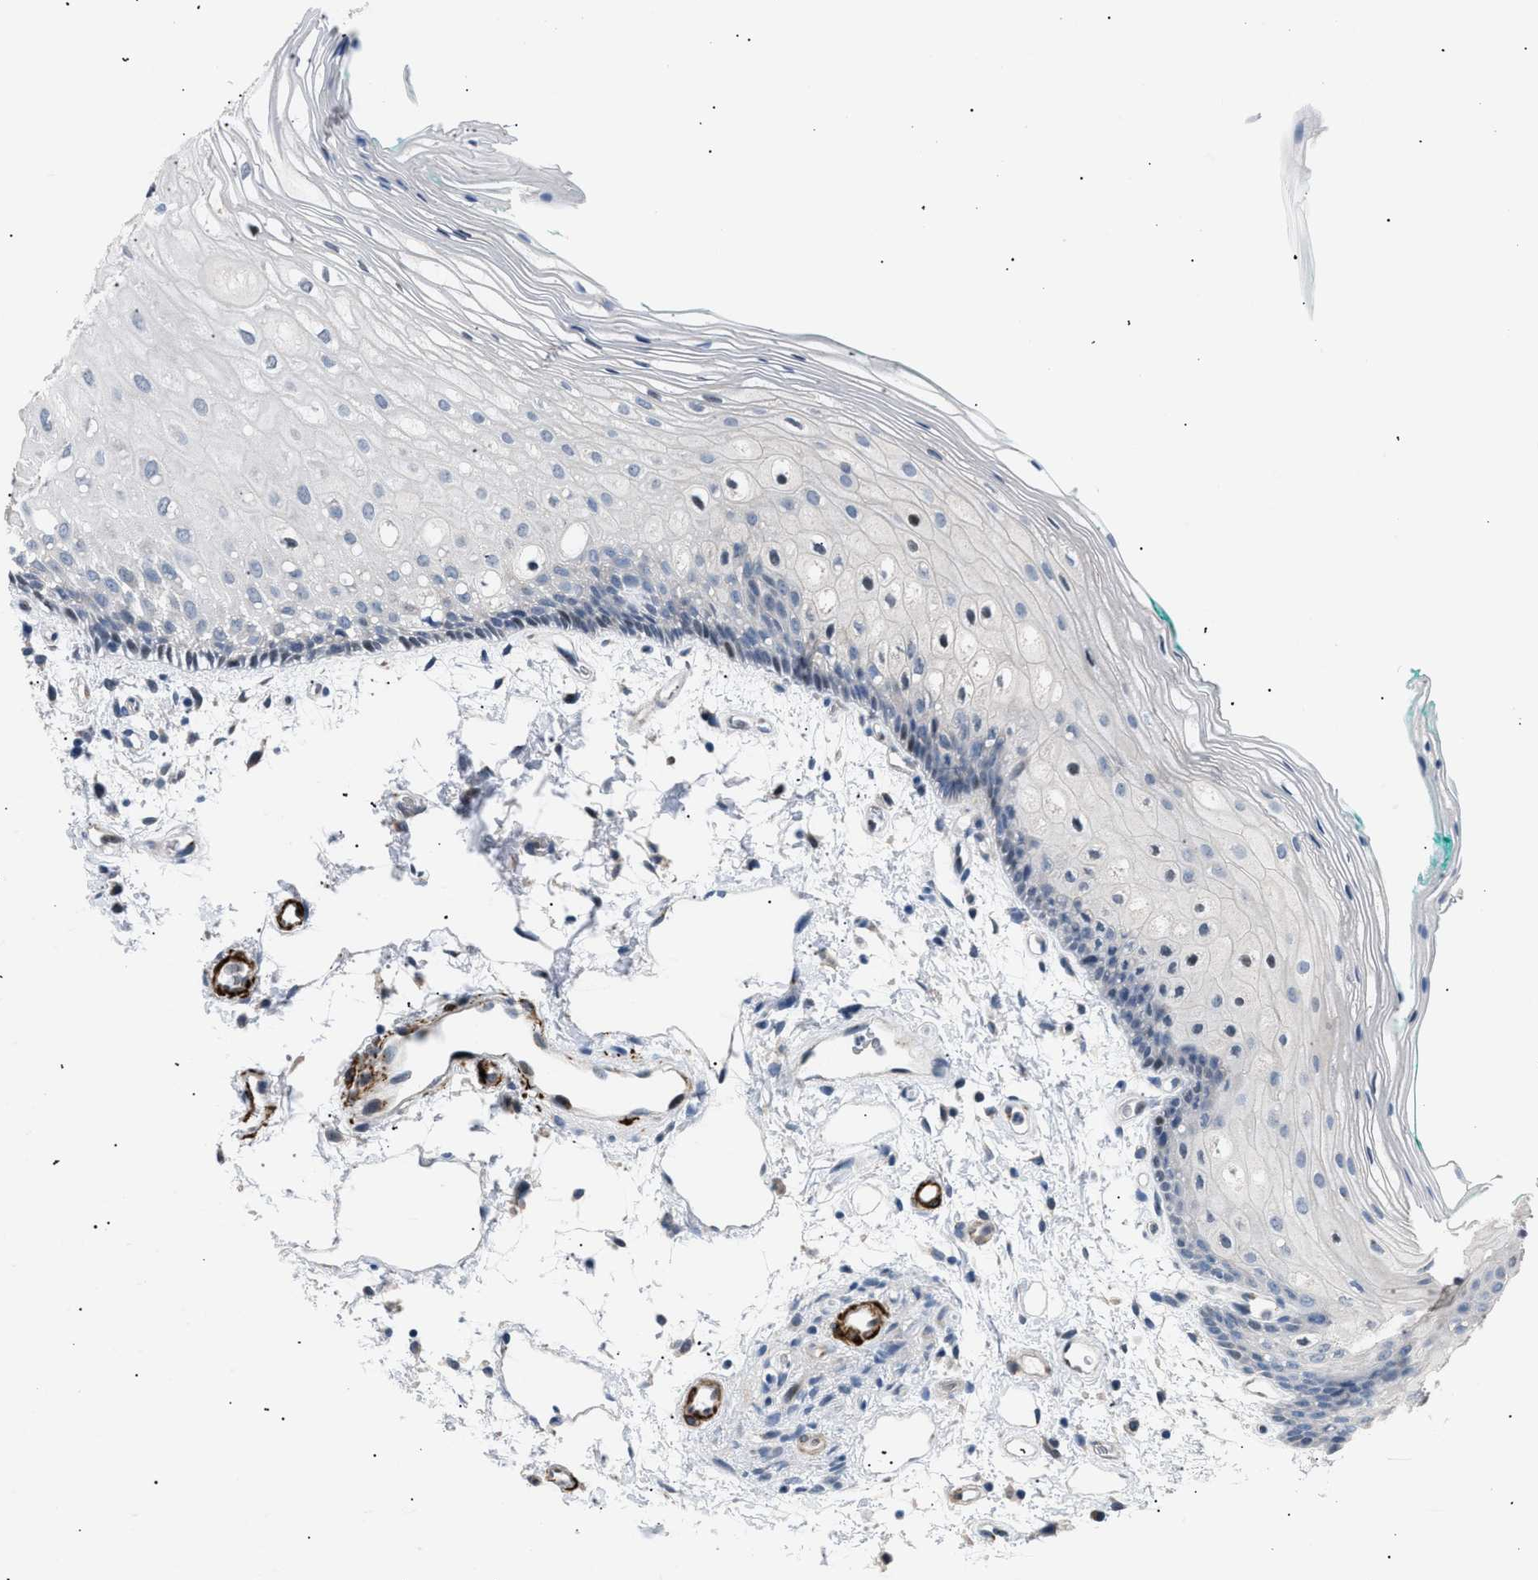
{"staining": {"intensity": "moderate", "quantity": "<25%", "location": "nuclear"}, "tissue": "oral mucosa", "cell_type": "Squamous epithelial cells", "image_type": "normal", "snomed": [{"axis": "morphology", "description": "Normal tissue, NOS"}, {"axis": "topography", "description": "Skeletal muscle"}, {"axis": "topography", "description": "Oral tissue"}, {"axis": "topography", "description": "Peripheral nerve tissue"}], "caption": "Squamous epithelial cells show low levels of moderate nuclear expression in approximately <25% of cells in unremarkable human oral mucosa.", "gene": "ICA1", "patient": {"sex": "female", "age": 84}}